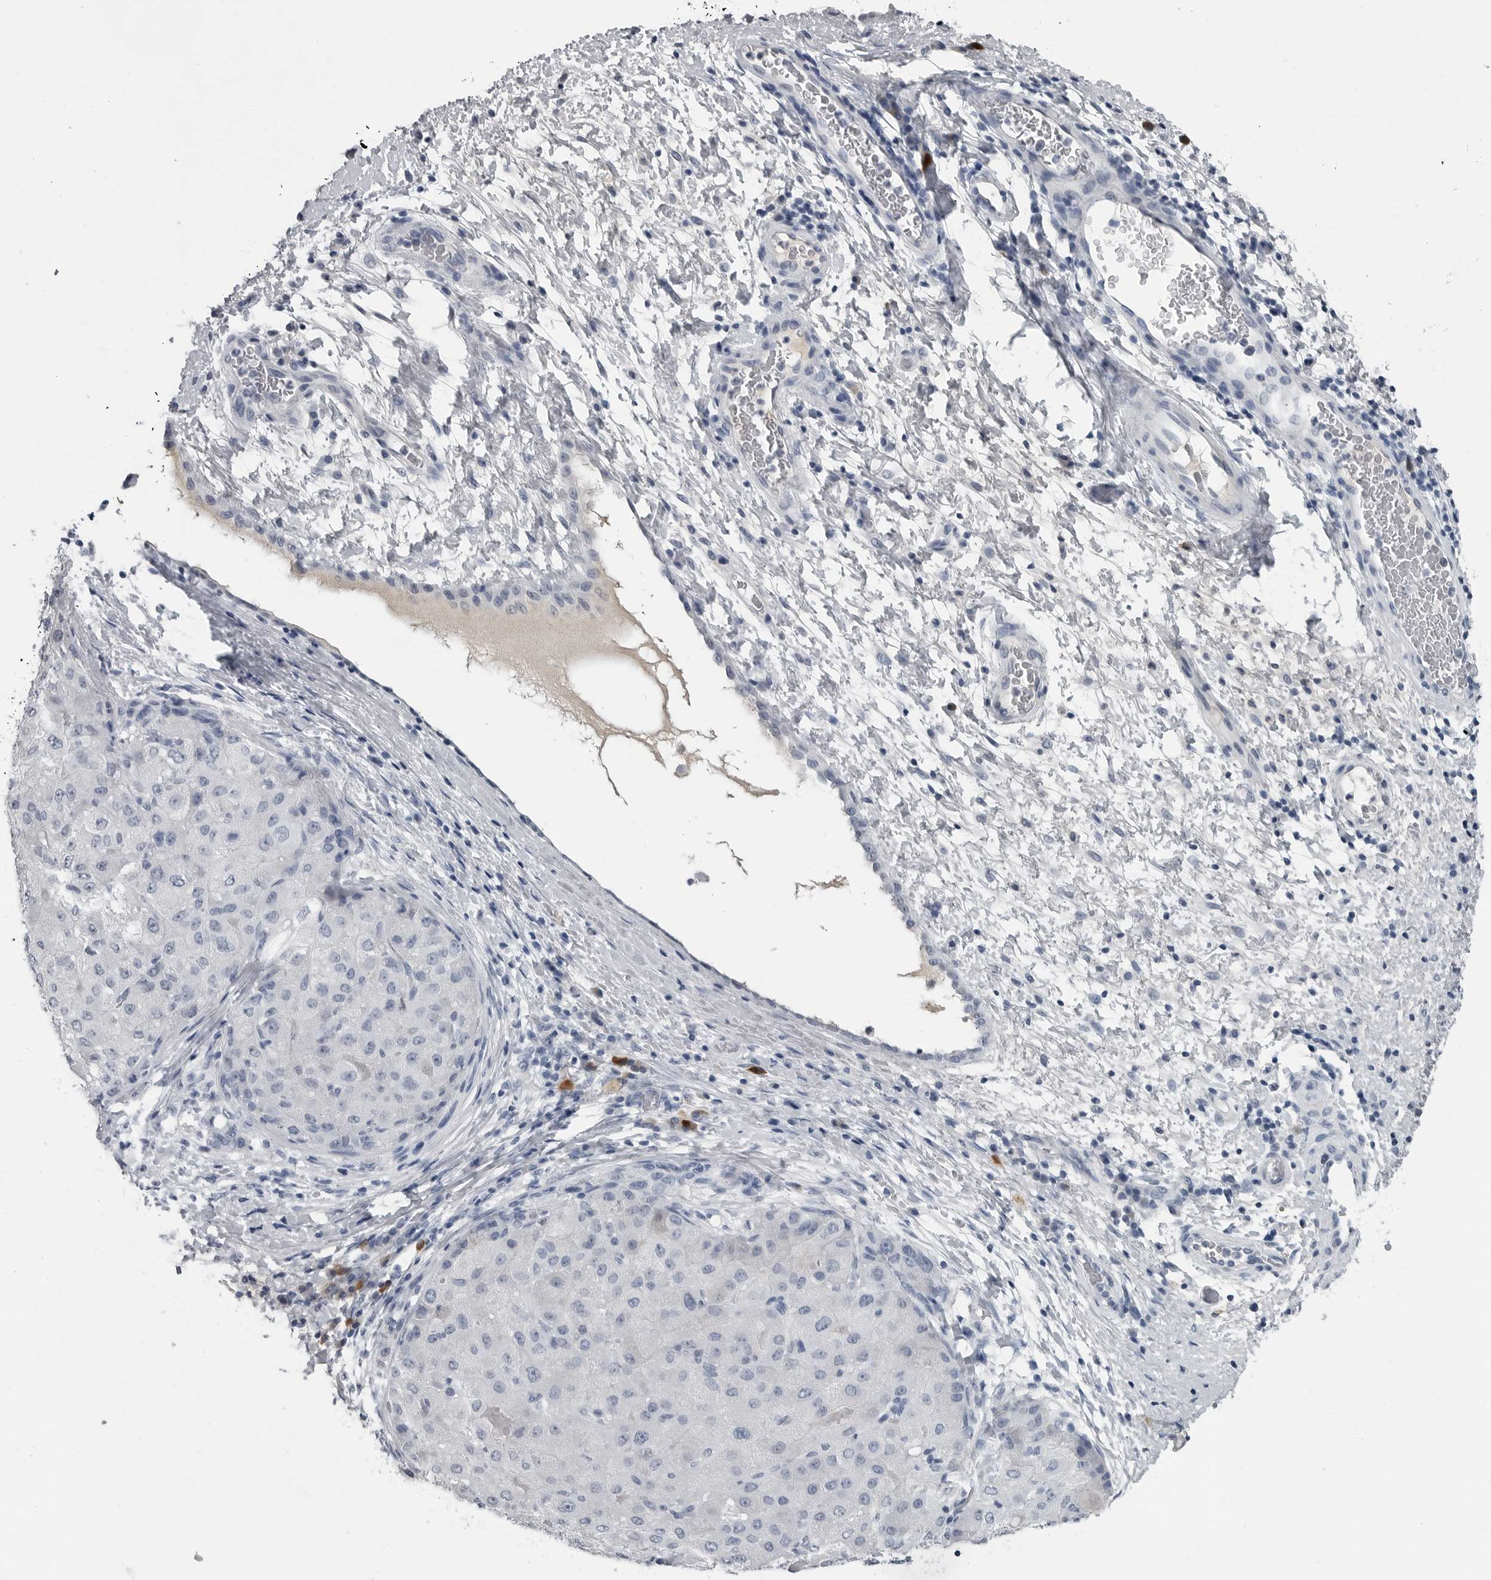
{"staining": {"intensity": "negative", "quantity": "none", "location": "none"}, "tissue": "liver cancer", "cell_type": "Tumor cells", "image_type": "cancer", "snomed": [{"axis": "morphology", "description": "Carcinoma, Hepatocellular, NOS"}, {"axis": "topography", "description": "Liver"}], "caption": "IHC photomicrograph of neoplastic tissue: human liver hepatocellular carcinoma stained with DAB (3,3'-diaminobenzidine) exhibits no significant protein expression in tumor cells.", "gene": "AMPD1", "patient": {"sex": "male", "age": 80}}